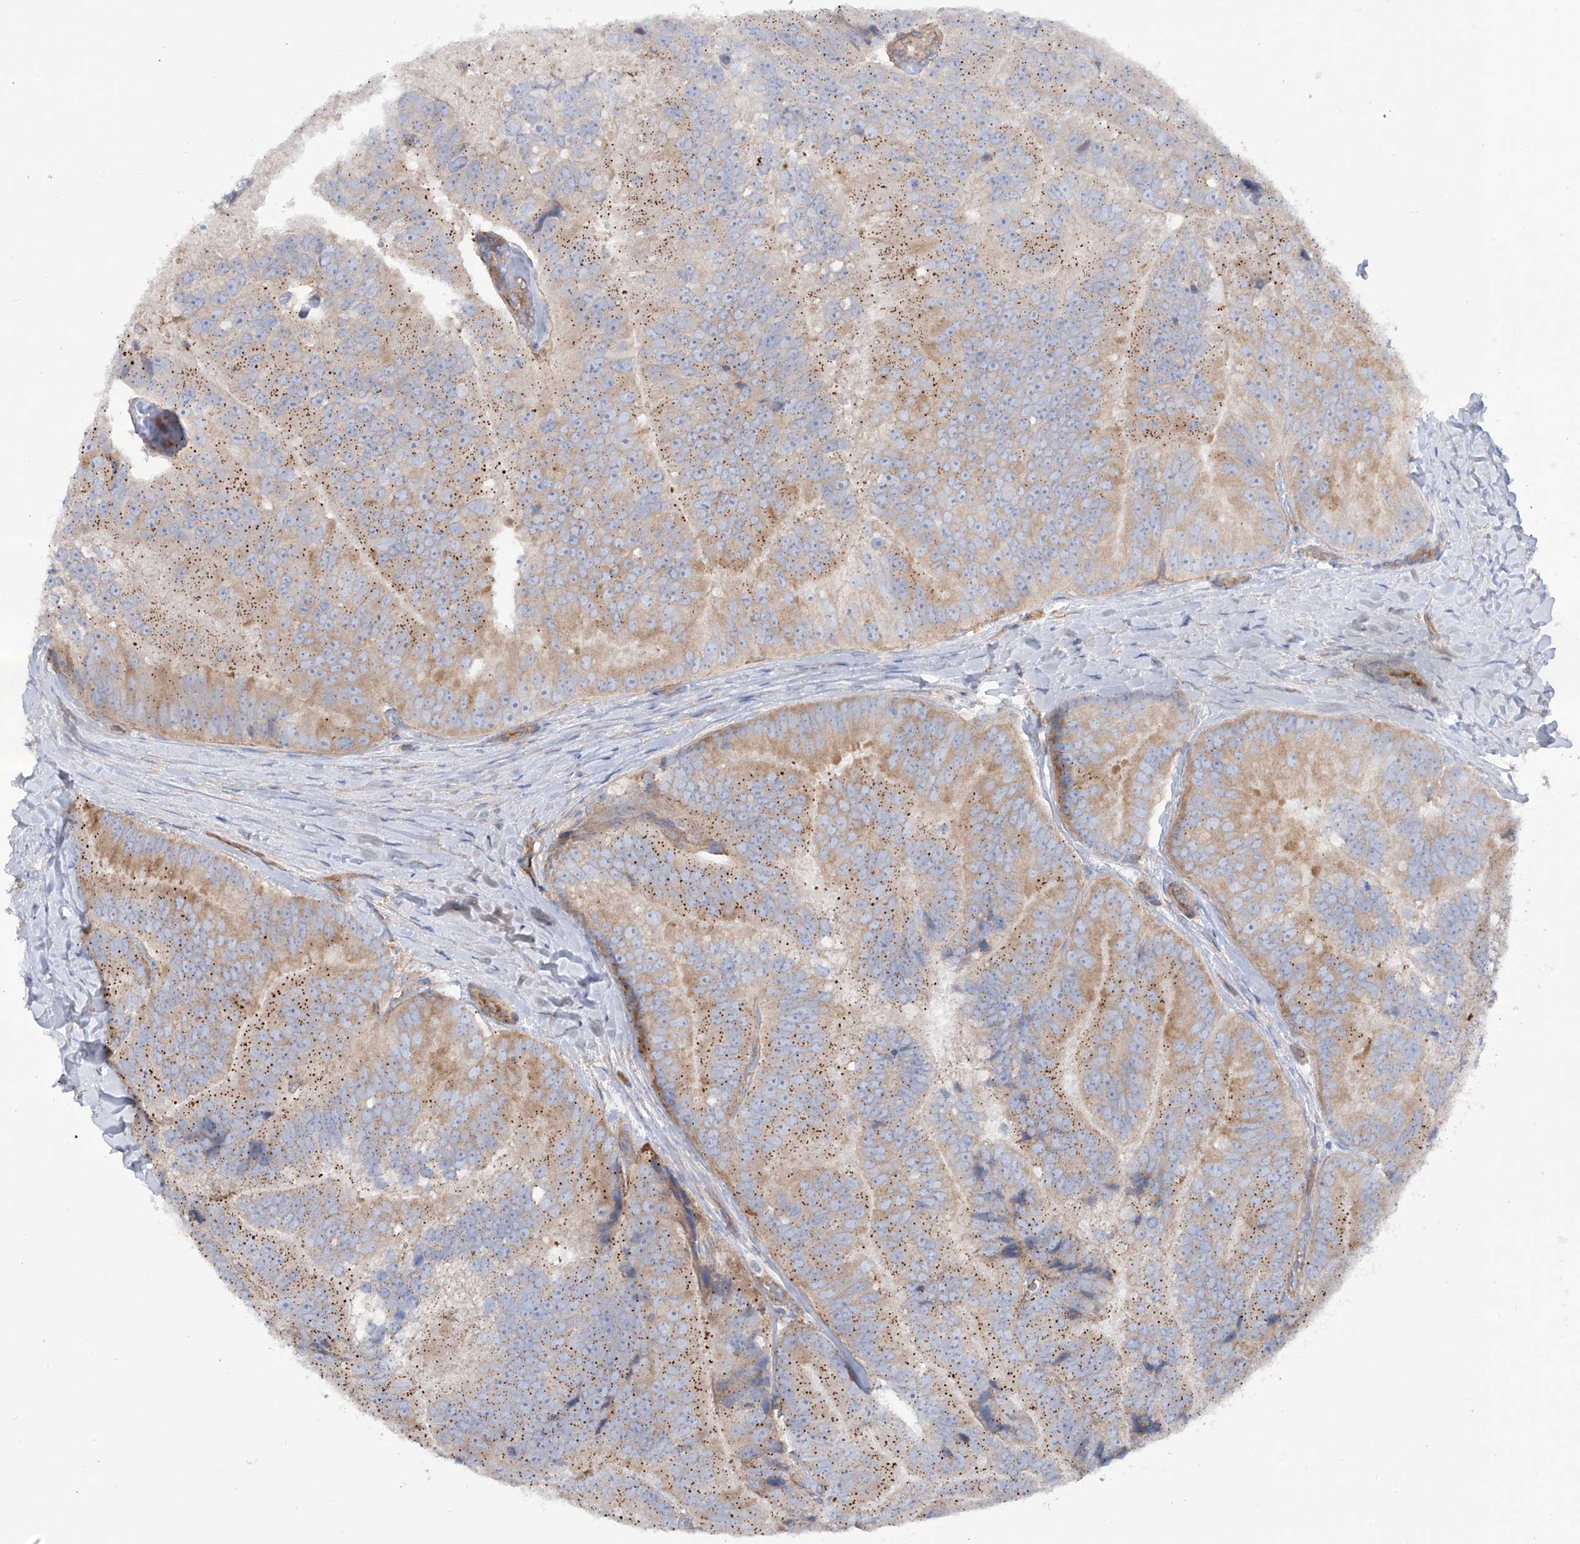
{"staining": {"intensity": "weak", "quantity": ">75%", "location": "cytoplasmic/membranous"}, "tissue": "prostate cancer", "cell_type": "Tumor cells", "image_type": "cancer", "snomed": [{"axis": "morphology", "description": "Adenocarcinoma, High grade"}, {"axis": "topography", "description": "Prostate"}], "caption": "The micrograph displays a brown stain indicating the presence of a protein in the cytoplasmic/membranous of tumor cells in prostate cancer (high-grade adenocarcinoma).", "gene": "TMEM209", "patient": {"sex": "male", "age": 70}}